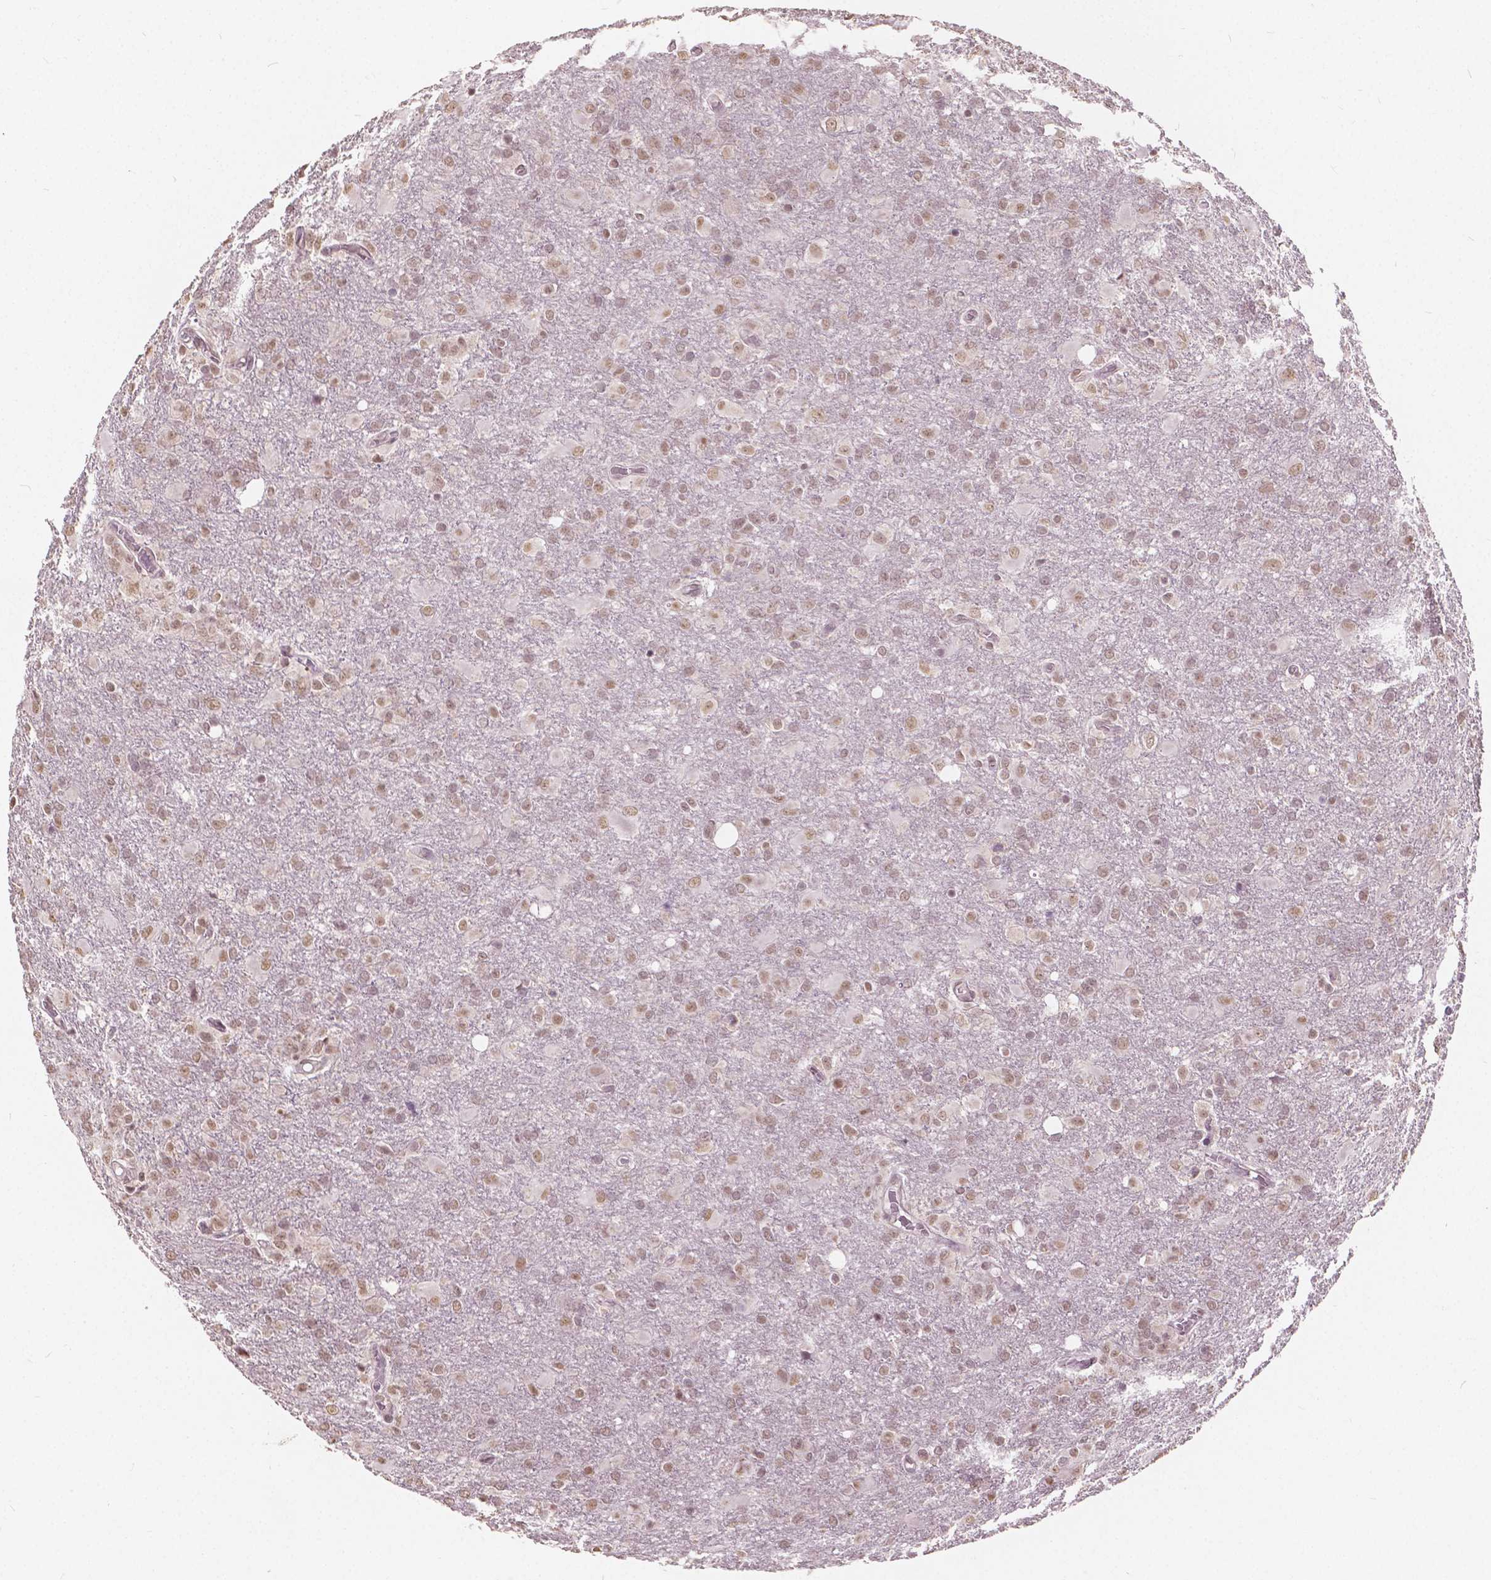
{"staining": {"intensity": "weak", "quantity": ">75%", "location": "nuclear"}, "tissue": "glioma", "cell_type": "Tumor cells", "image_type": "cancer", "snomed": [{"axis": "morphology", "description": "Glioma, malignant, High grade"}, {"axis": "topography", "description": "Brain"}], "caption": "The photomicrograph reveals staining of malignant glioma (high-grade), revealing weak nuclear protein positivity (brown color) within tumor cells.", "gene": "HOXA10", "patient": {"sex": "male", "age": 68}}